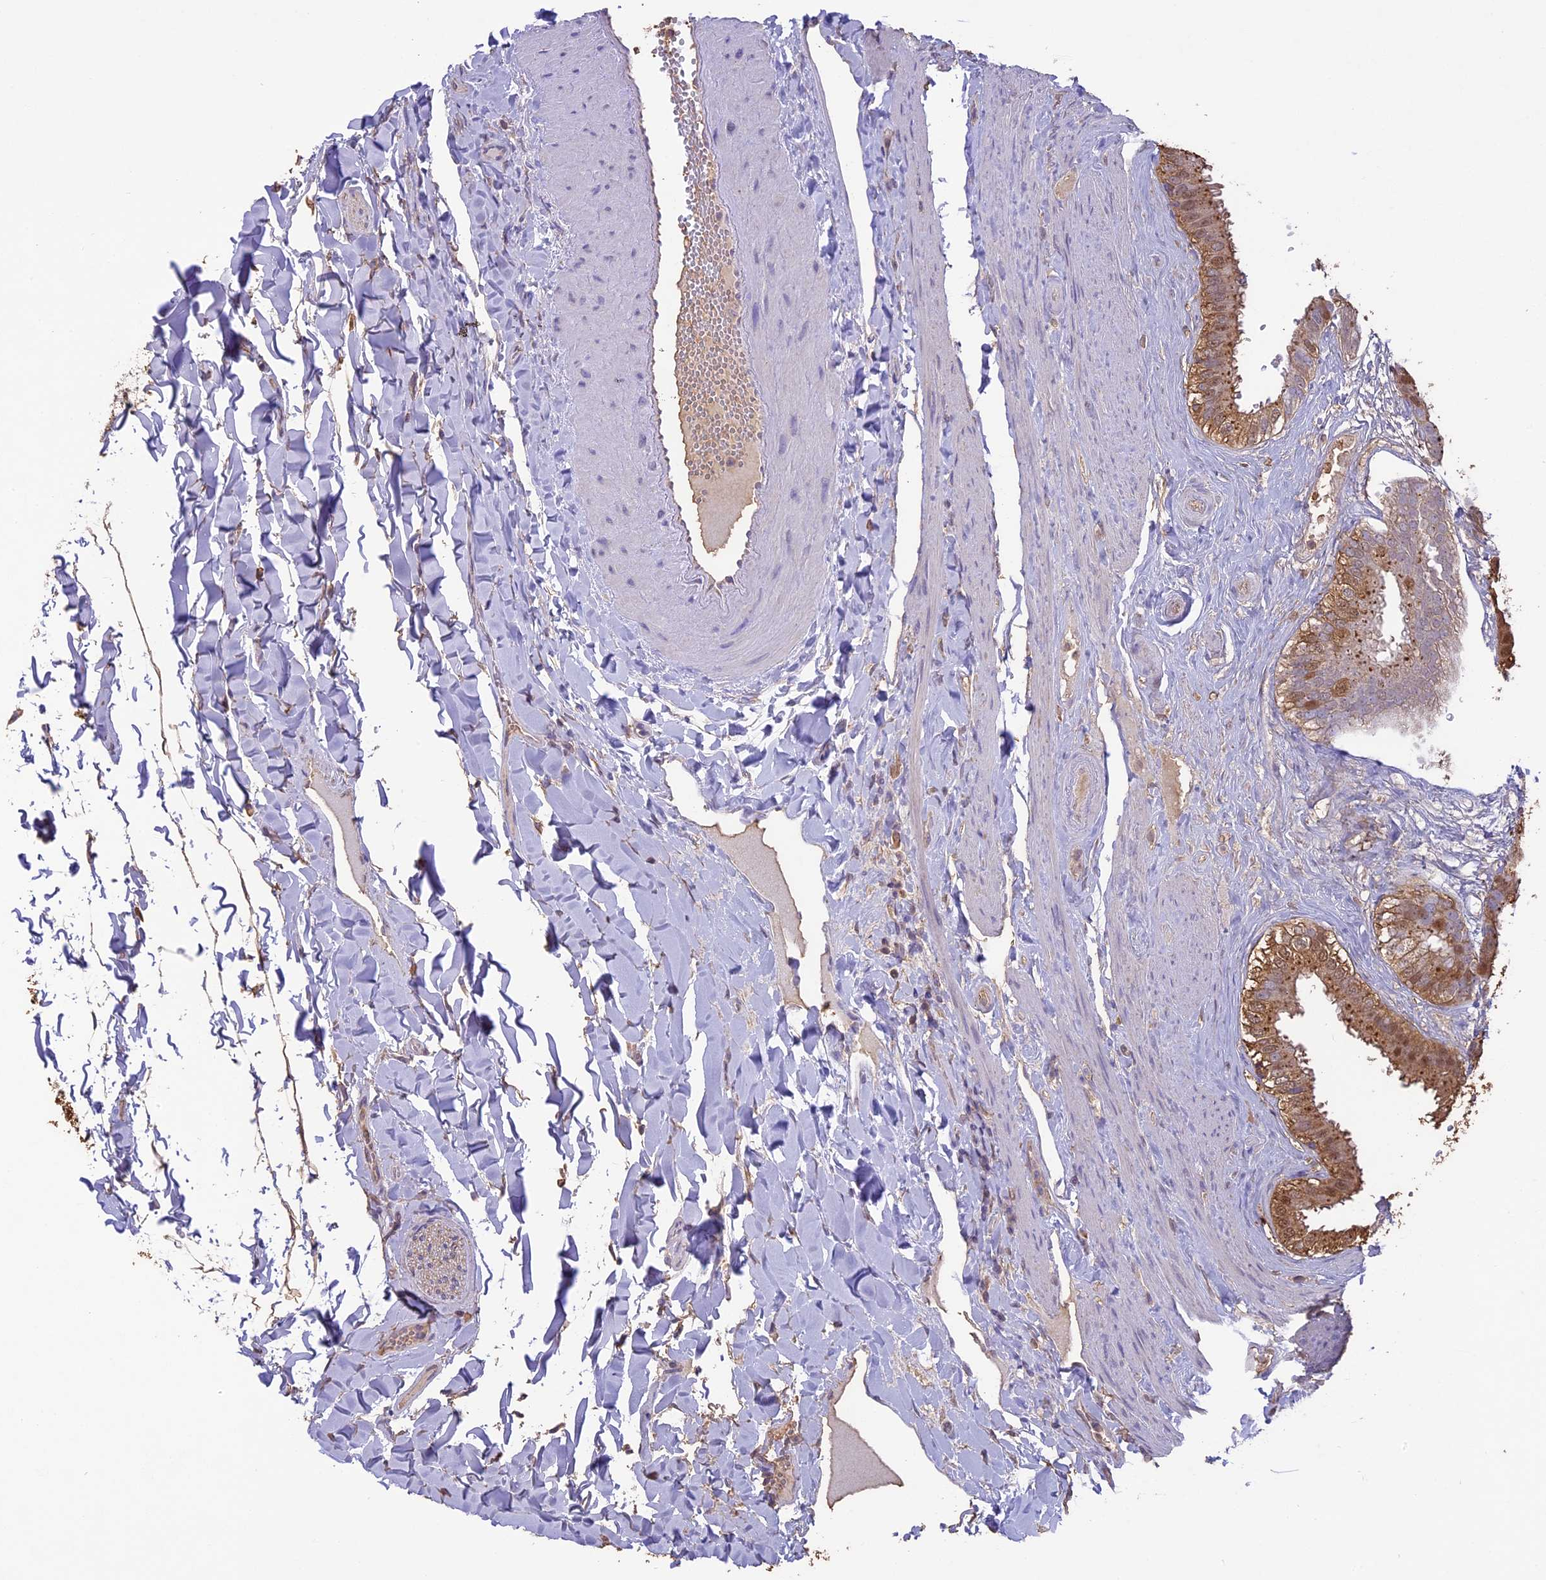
{"staining": {"intensity": "moderate", "quantity": ">75%", "location": "cytoplasmic/membranous,nuclear"}, "tissue": "gallbladder", "cell_type": "Glandular cells", "image_type": "normal", "snomed": [{"axis": "morphology", "description": "Normal tissue, NOS"}, {"axis": "topography", "description": "Gallbladder"}], "caption": "Human gallbladder stained for a protein (brown) demonstrates moderate cytoplasmic/membranous,nuclear positive expression in about >75% of glandular cells.", "gene": "ARHGAP19", "patient": {"sex": "female", "age": 61}}